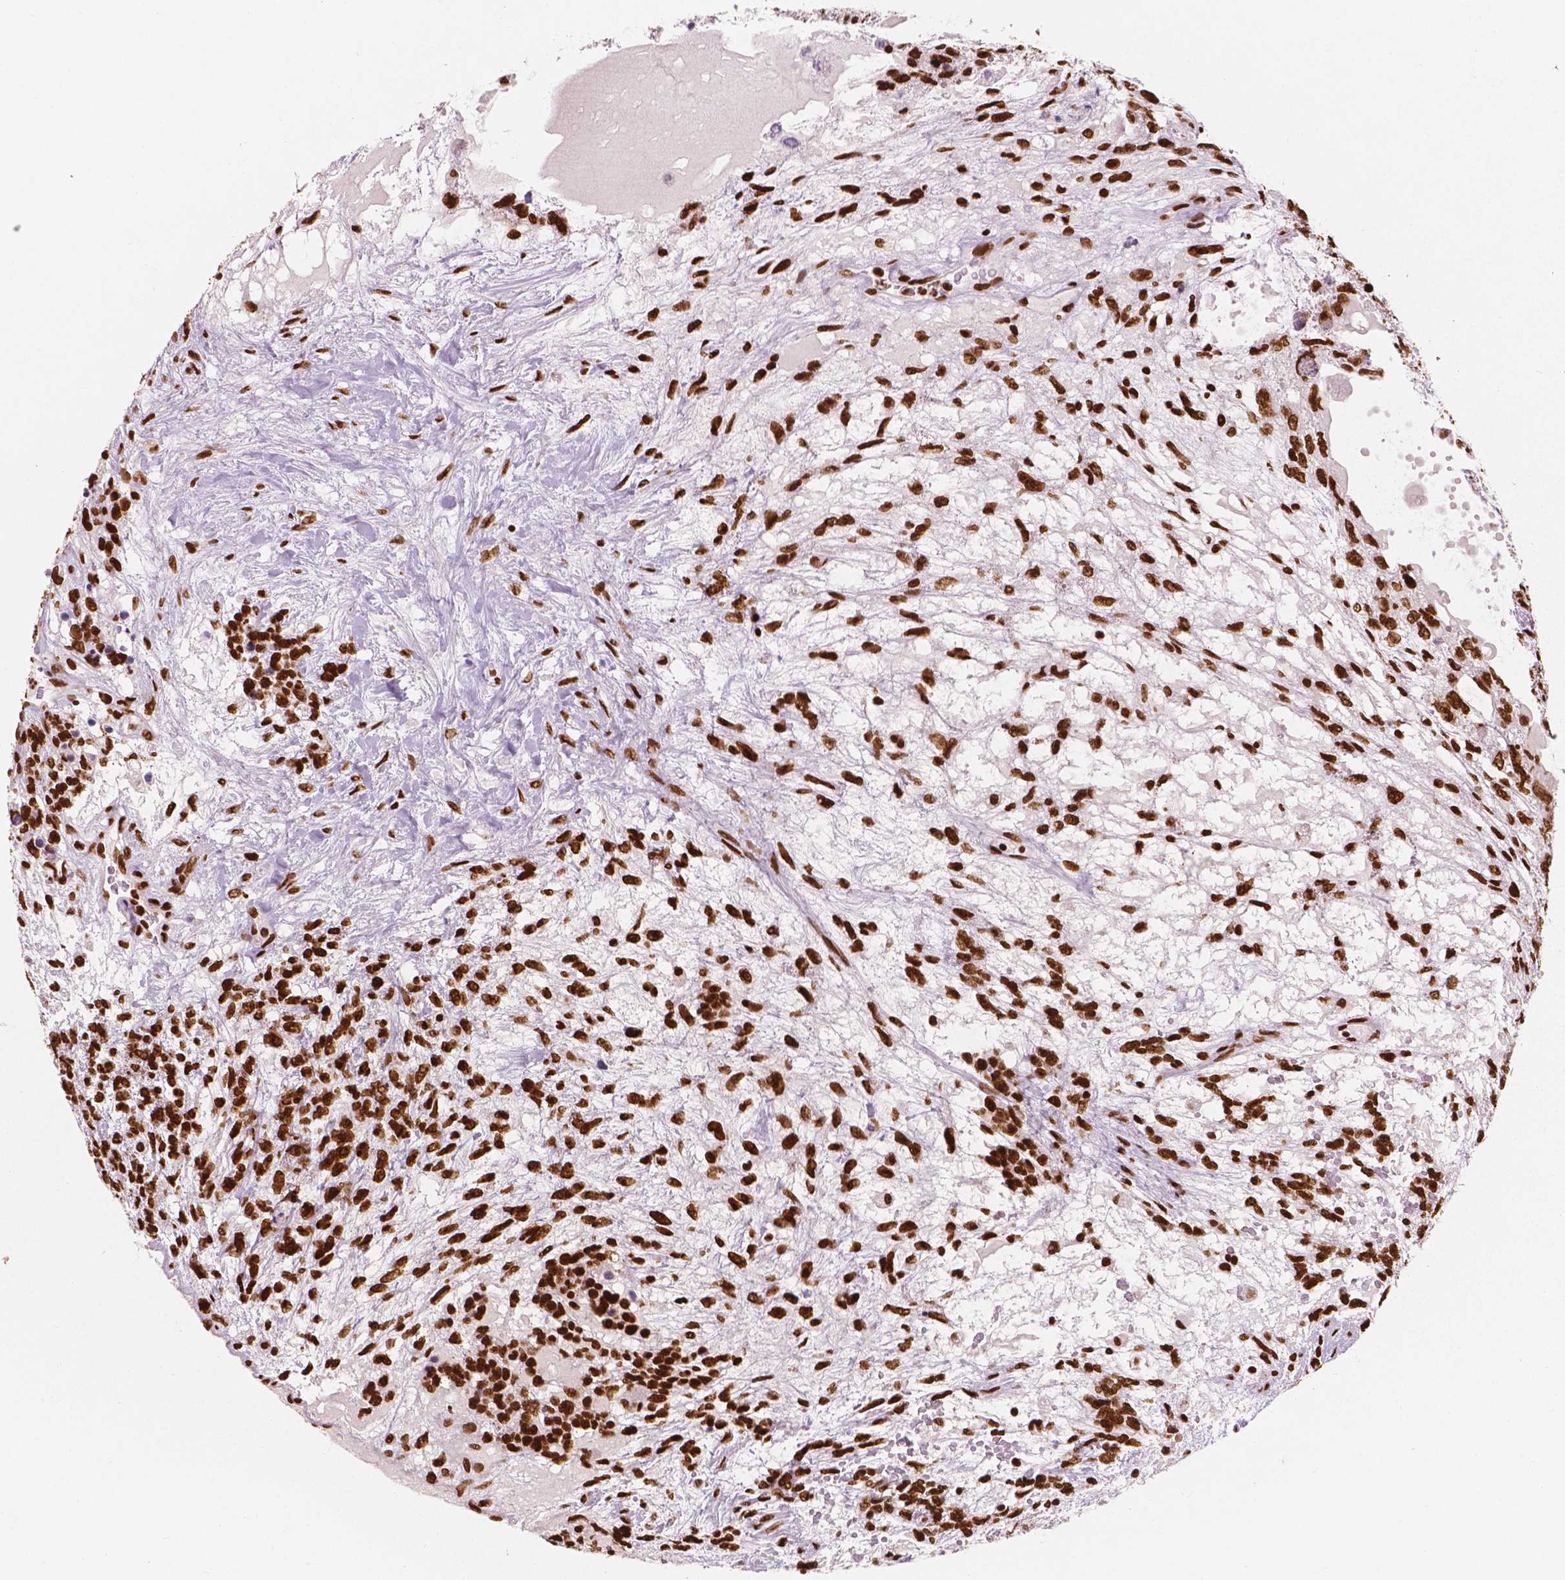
{"staining": {"intensity": "strong", "quantity": ">75%", "location": "nuclear"}, "tissue": "testis cancer", "cell_type": "Tumor cells", "image_type": "cancer", "snomed": [{"axis": "morphology", "description": "Carcinoma, Embryonal, NOS"}, {"axis": "topography", "description": "Testis"}], "caption": "A micrograph of testis cancer stained for a protein demonstrates strong nuclear brown staining in tumor cells. Using DAB (brown) and hematoxylin (blue) stains, captured at high magnification using brightfield microscopy.", "gene": "BRD4", "patient": {"sex": "male", "age": 23}}